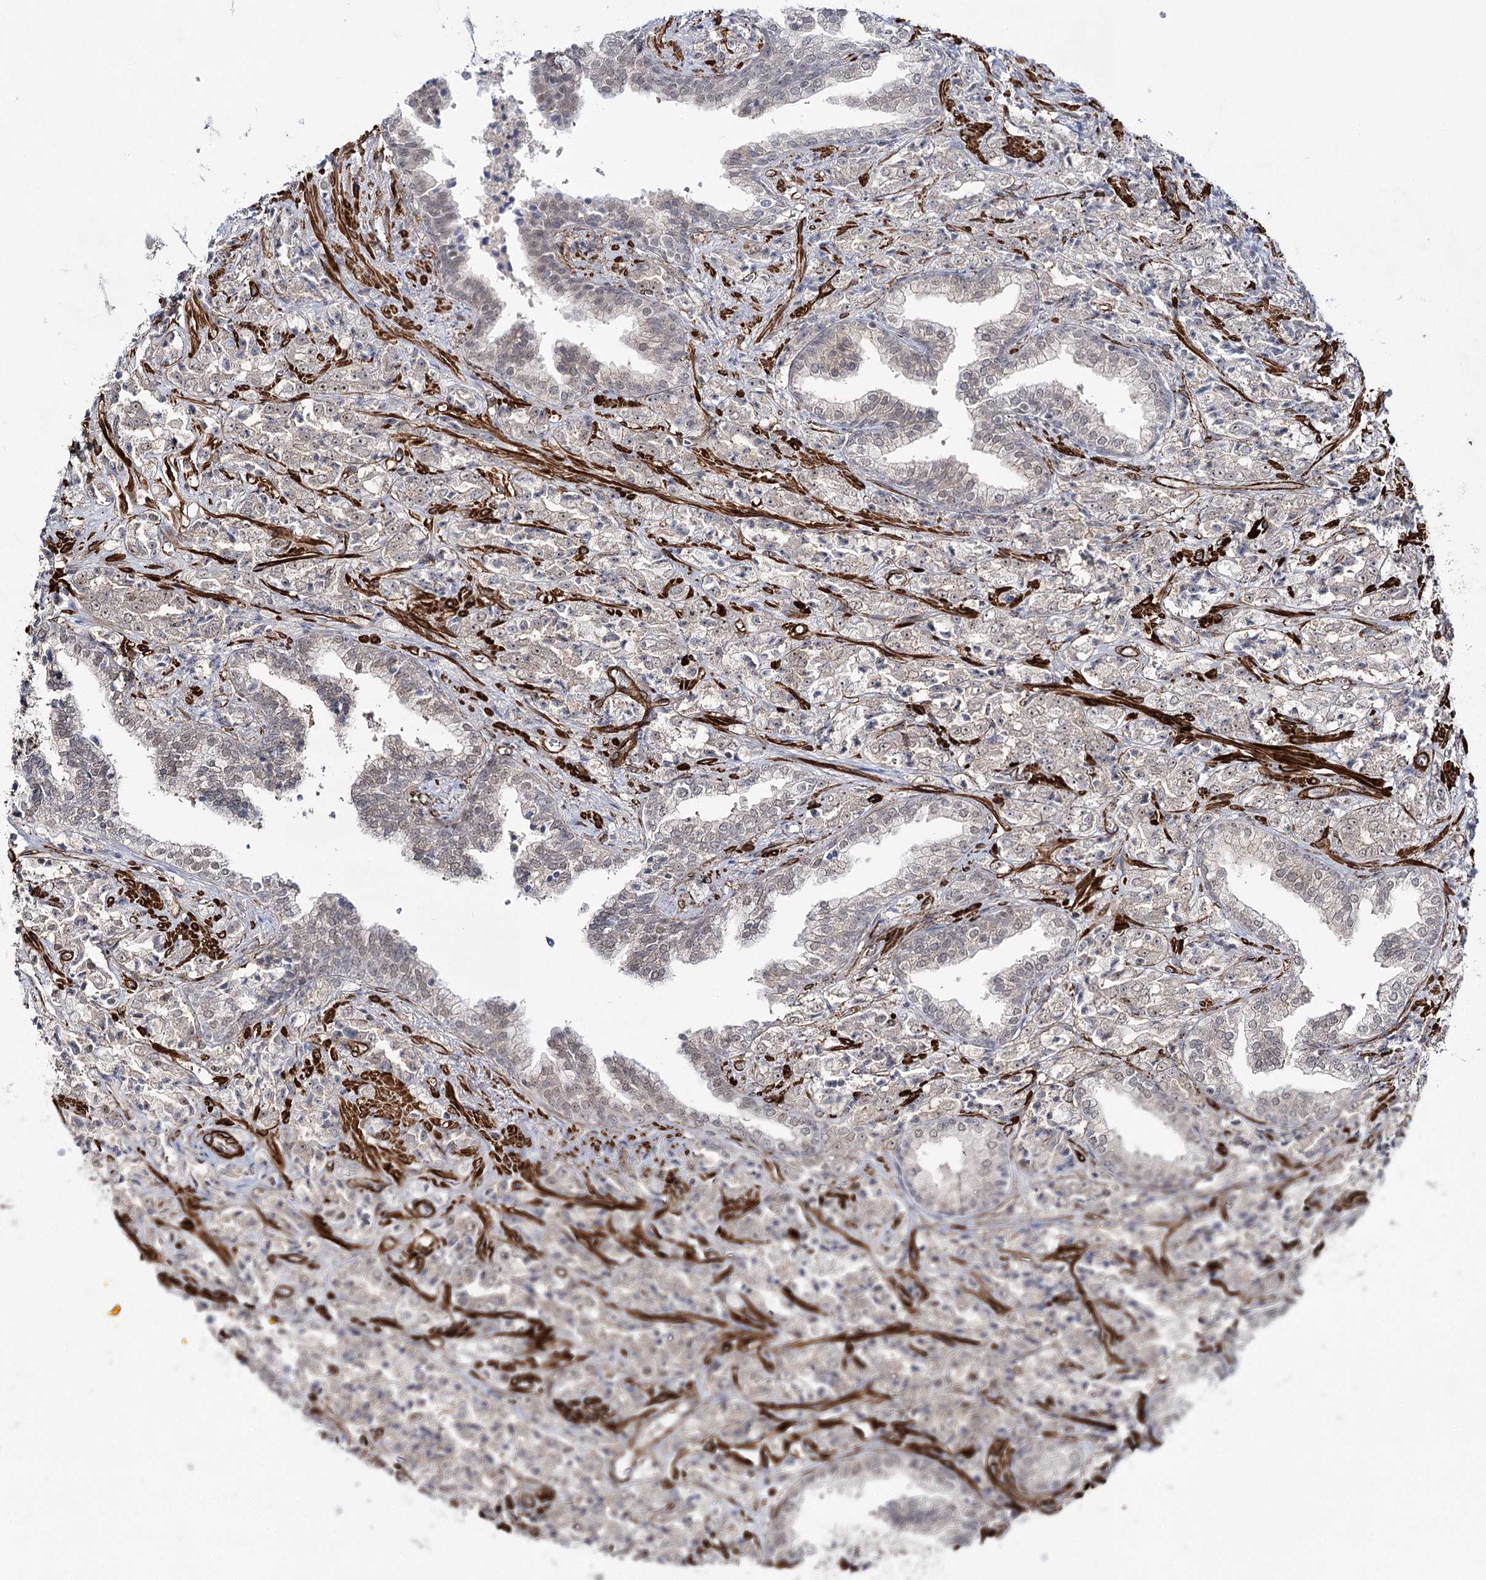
{"staining": {"intensity": "negative", "quantity": "none", "location": "none"}, "tissue": "prostate cancer", "cell_type": "Tumor cells", "image_type": "cancer", "snomed": [{"axis": "morphology", "description": "Adenocarcinoma, High grade"}, {"axis": "topography", "description": "Prostate"}], "caption": "Immunohistochemical staining of human prostate cancer (adenocarcinoma (high-grade)) reveals no significant positivity in tumor cells.", "gene": "CWF19L1", "patient": {"sex": "male", "age": 71}}